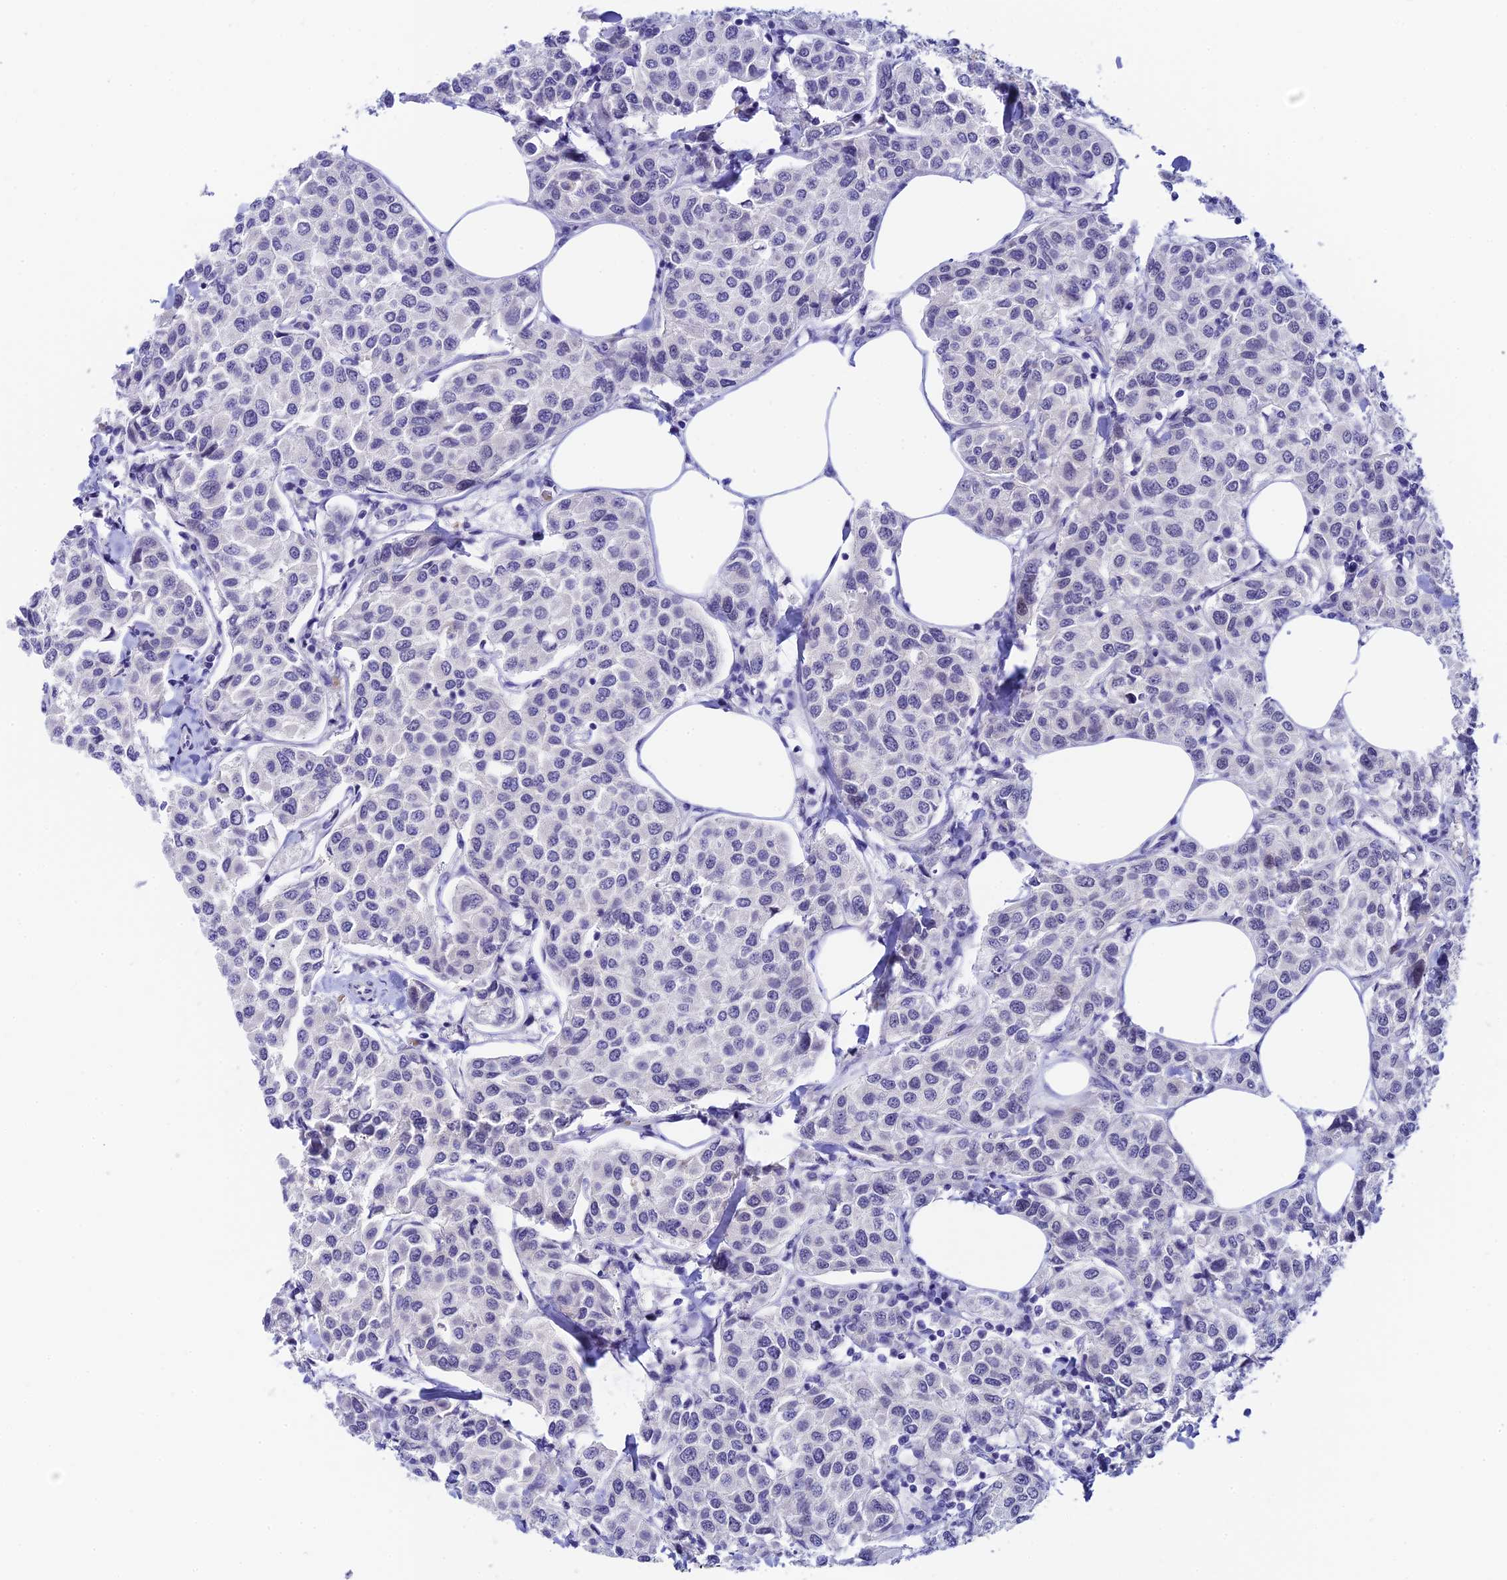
{"staining": {"intensity": "negative", "quantity": "none", "location": "none"}, "tissue": "breast cancer", "cell_type": "Tumor cells", "image_type": "cancer", "snomed": [{"axis": "morphology", "description": "Duct carcinoma"}, {"axis": "topography", "description": "Breast"}], "caption": "IHC of breast cancer (invasive ductal carcinoma) displays no expression in tumor cells.", "gene": "RASGEF1B", "patient": {"sex": "female", "age": 55}}